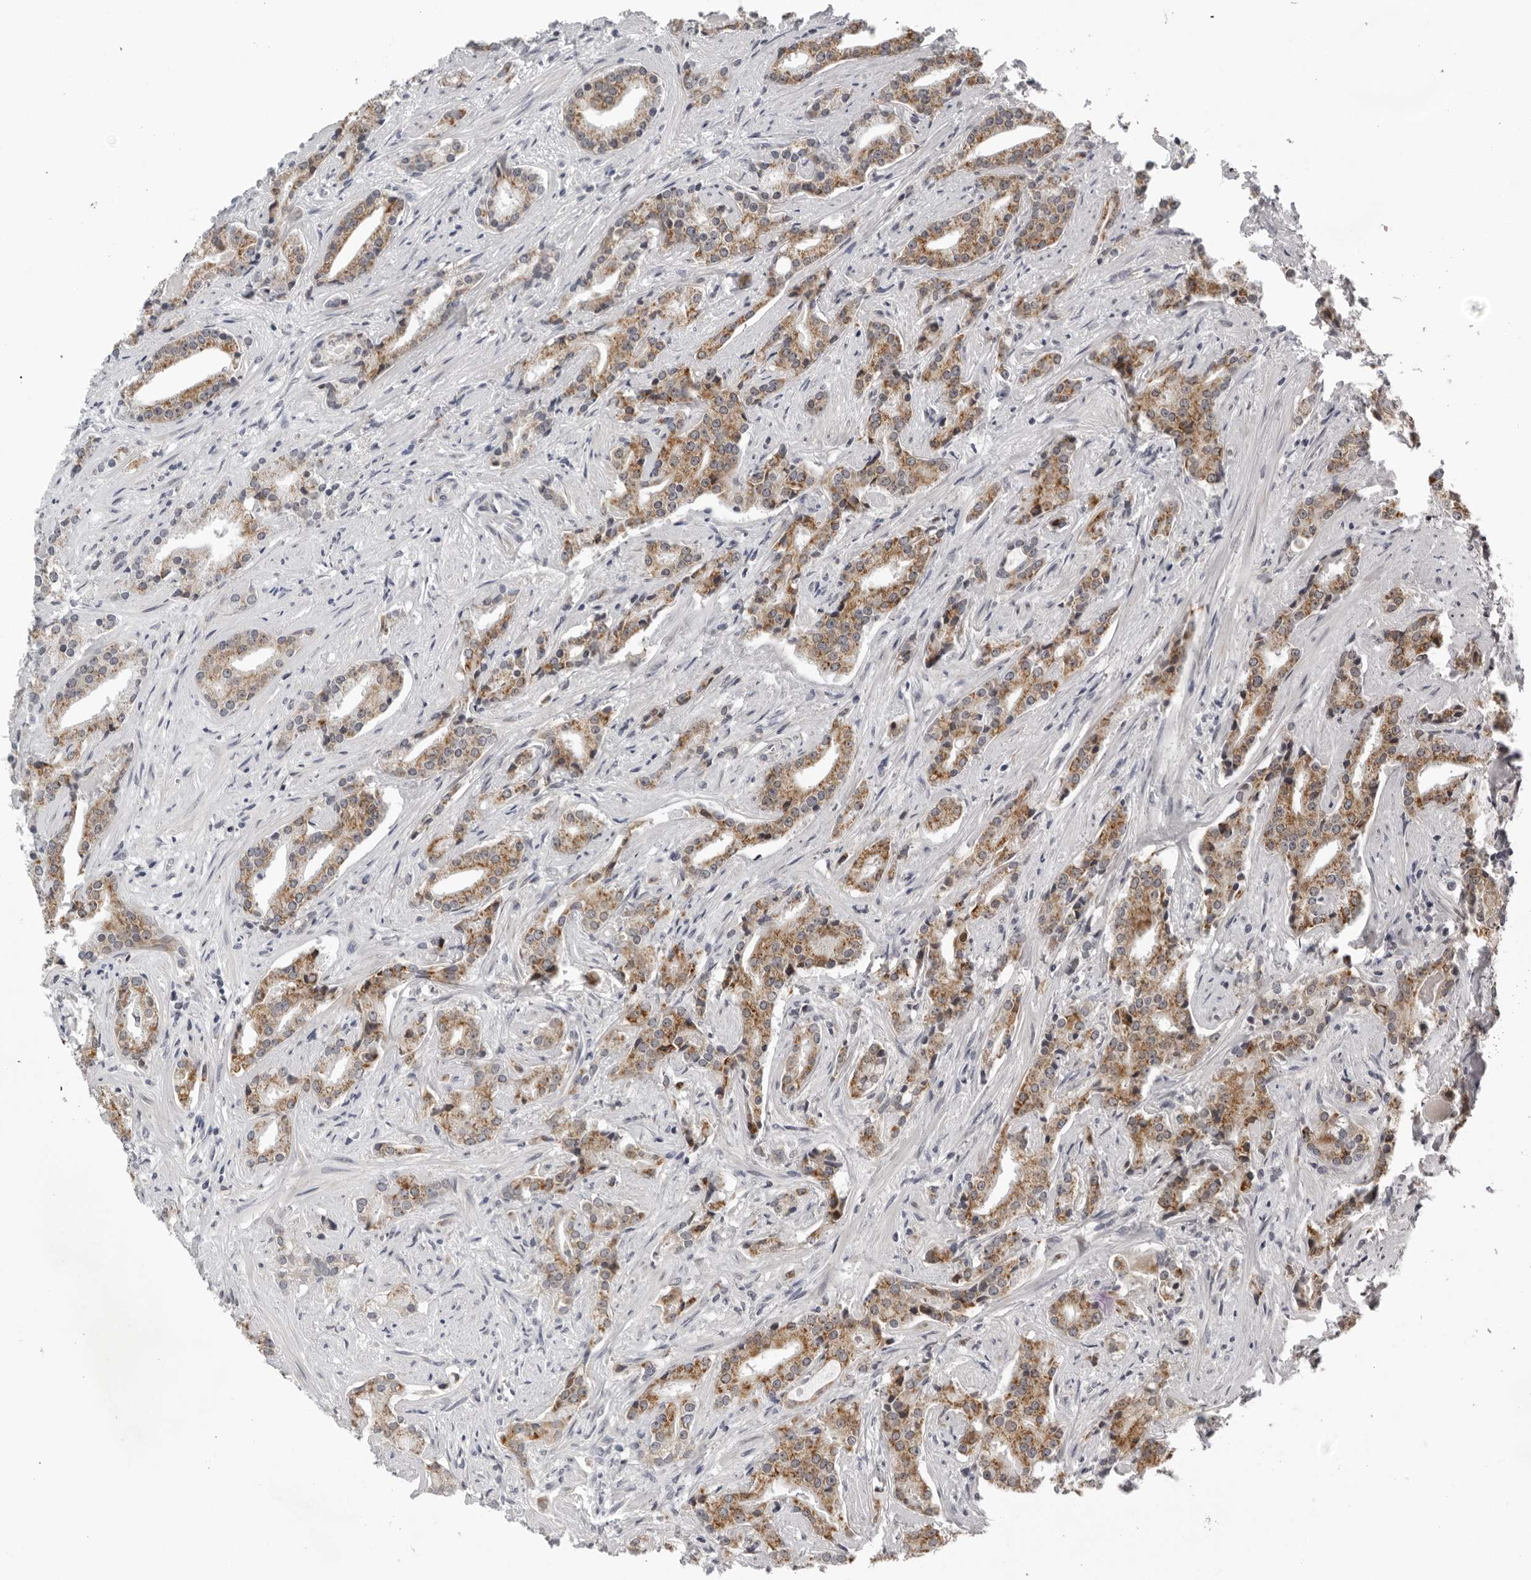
{"staining": {"intensity": "moderate", "quantity": ">75%", "location": "cytoplasmic/membranous"}, "tissue": "prostate cancer", "cell_type": "Tumor cells", "image_type": "cancer", "snomed": [{"axis": "morphology", "description": "Adenocarcinoma, Low grade"}, {"axis": "topography", "description": "Prostate"}], "caption": "Protein expression by IHC demonstrates moderate cytoplasmic/membranous positivity in approximately >75% of tumor cells in prostate cancer.", "gene": "CPT2", "patient": {"sex": "male", "age": 67}}